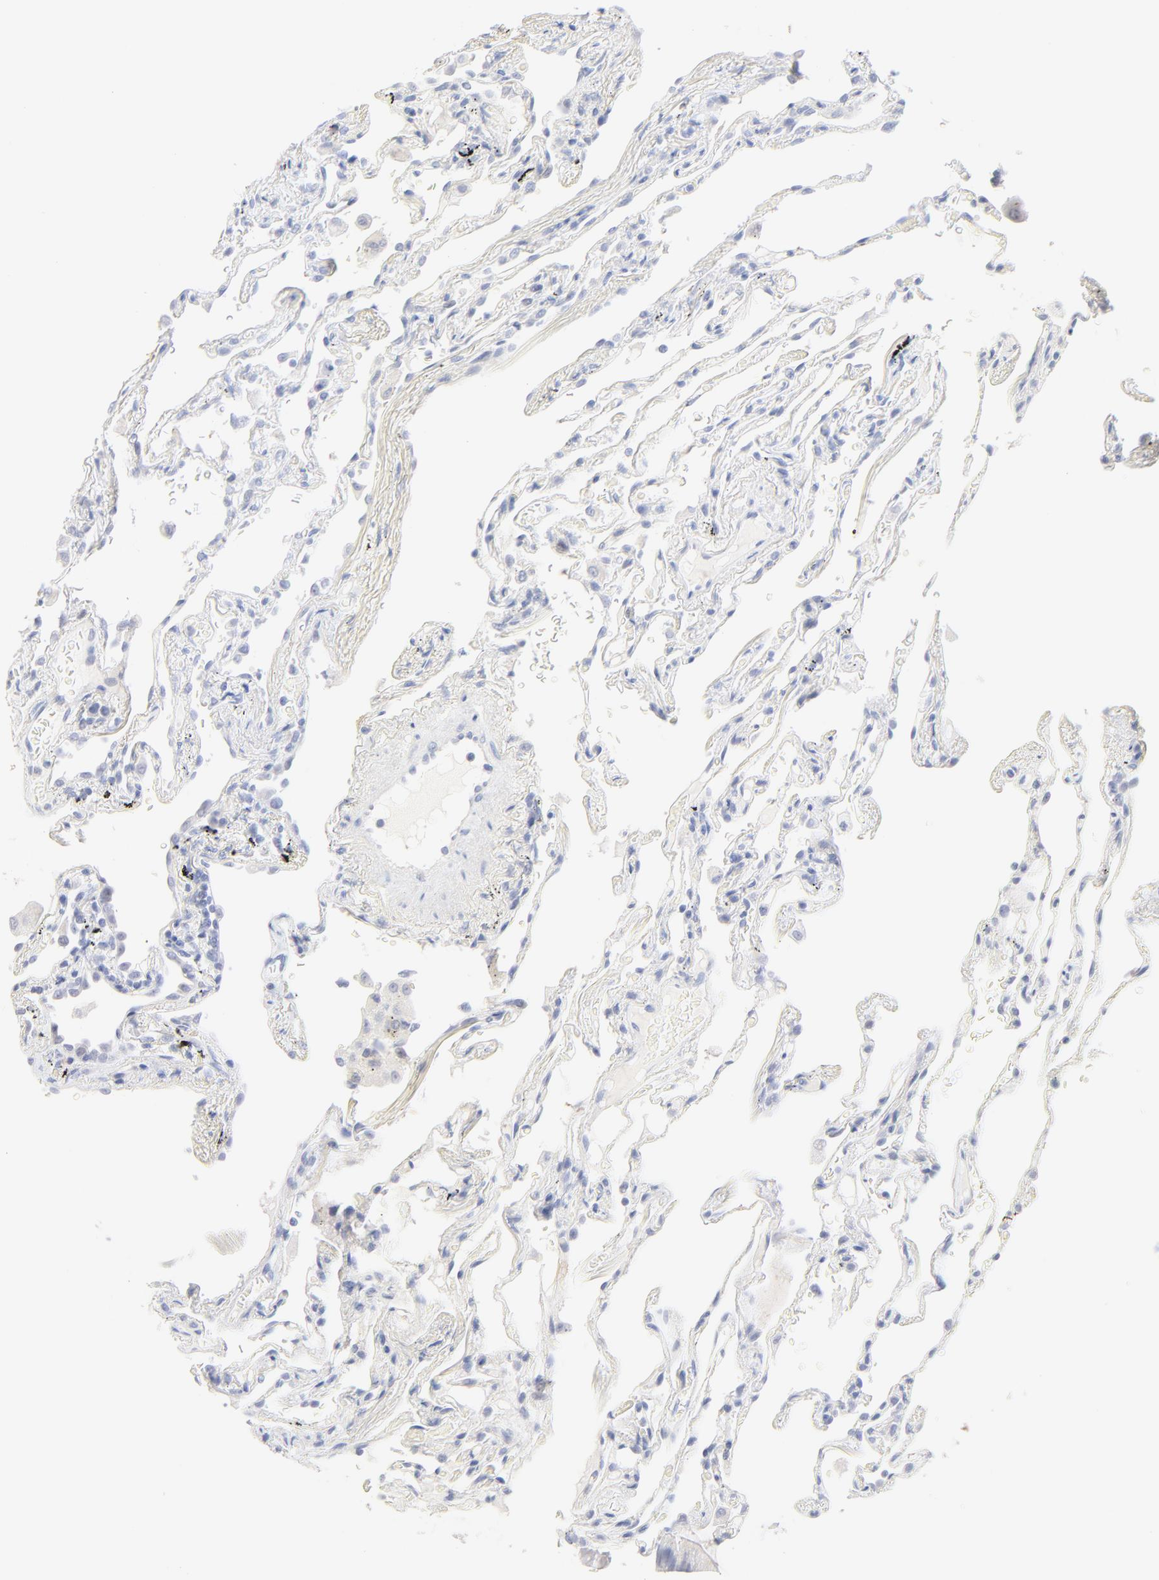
{"staining": {"intensity": "negative", "quantity": "none", "location": "none"}, "tissue": "lung", "cell_type": "Alveolar cells", "image_type": "normal", "snomed": [{"axis": "morphology", "description": "Normal tissue, NOS"}, {"axis": "morphology", "description": "Inflammation, NOS"}, {"axis": "topography", "description": "Lung"}], "caption": "Immunohistochemistry (IHC) image of benign lung stained for a protein (brown), which shows no expression in alveolar cells.", "gene": "ONECUT1", "patient": {"sex": "male", "age": 69}}